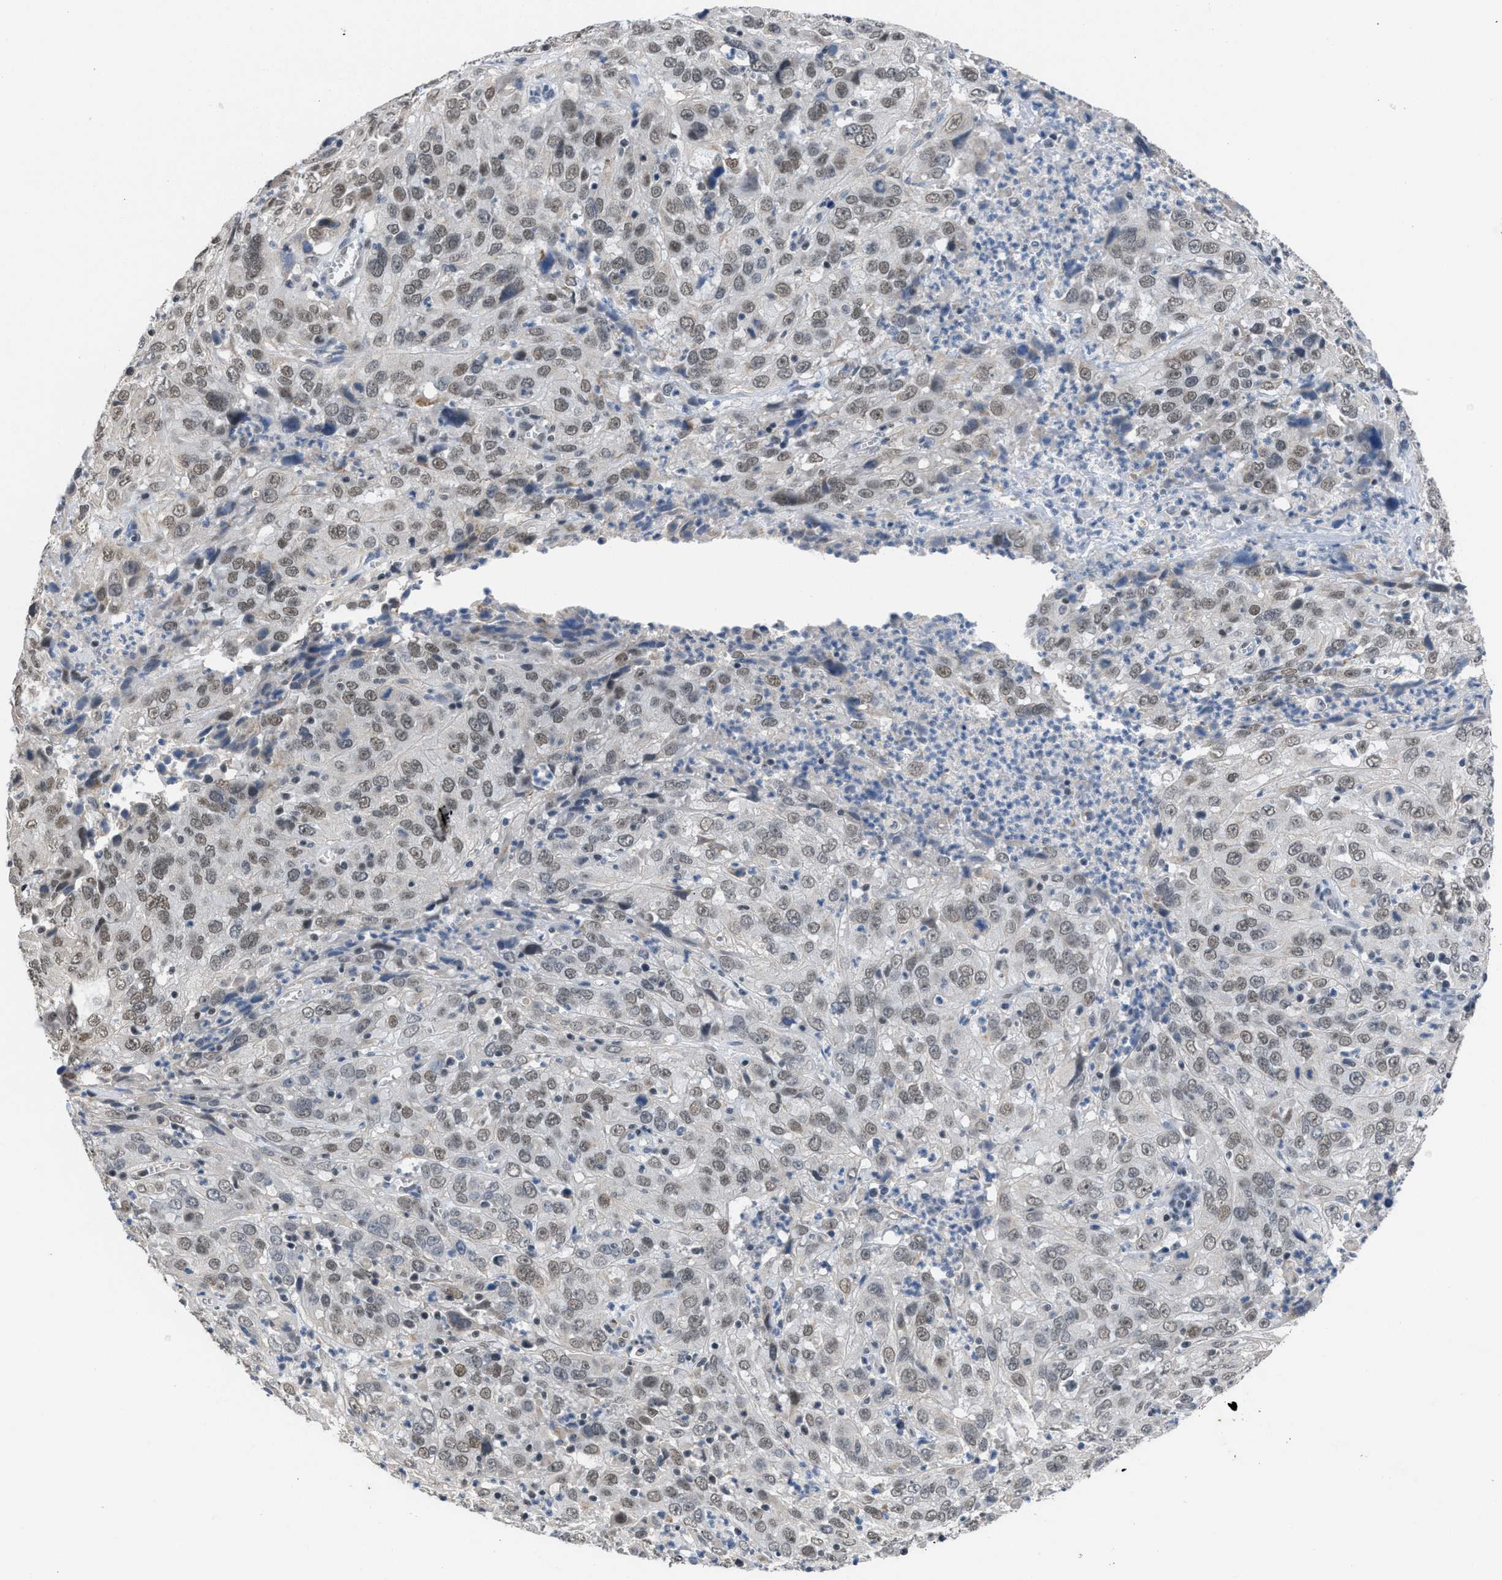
{"staining": {"intensity": "moderate", "quantity": ">75%", "location": "nuclear"}, "tissue": "cervical cancer", "cell_type": "Tumor cells", "image_type": "cancer", "snomed": [{"axis": "morphology", "description": "Squamous cell carcinoma, NOS"}, {"axis": "topography", "description": "Cervix"}], "caption": "A histopathology image of human squamous cell carcinoma (cervical) stained for a protein reveals moderate nuclear brown staining in tumor cells.", "gene": "TERF2IP", "patient": {"sex": "female", "age": 32}}